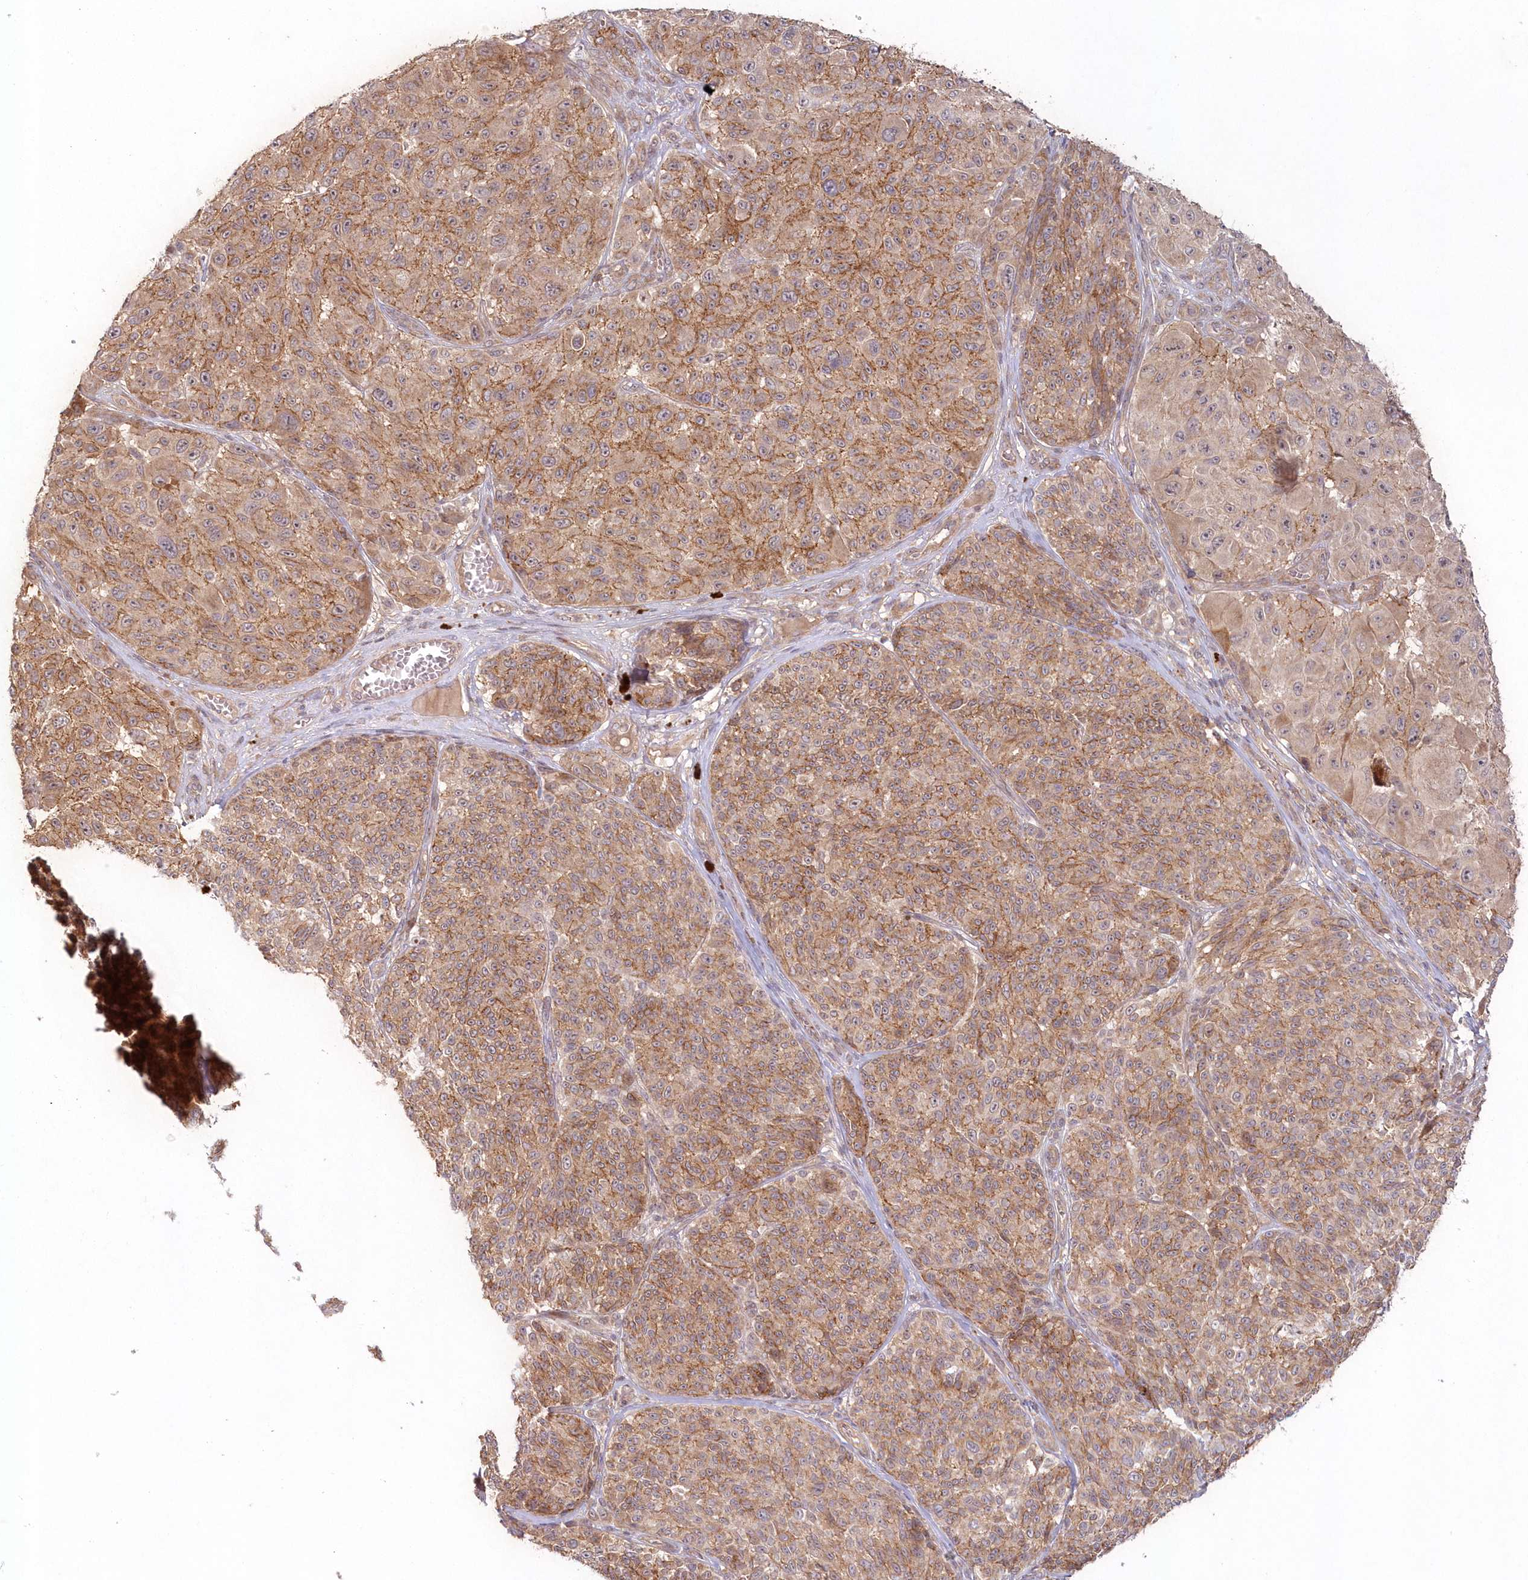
{"staining": {"intensity": "moderate", "quantity": ">75%", "location": "cytoplasmic/membranous"}, "tissue": "melanoma", "cell_type": "Tumor cells", "image_type": "cancer", "snomed": [{"axis": "morphology", "description": "Malignant melanoma, NOS"}, {"axis": "topography", "description": "Skin"}], "caption": "Protein expression analysis of melanoma shows moderate cytoplasmic/membranous staining in about >75% of tumor cells.", "gene": "TOGARAM2", "patient": {"sex": "male", "age": 83}}